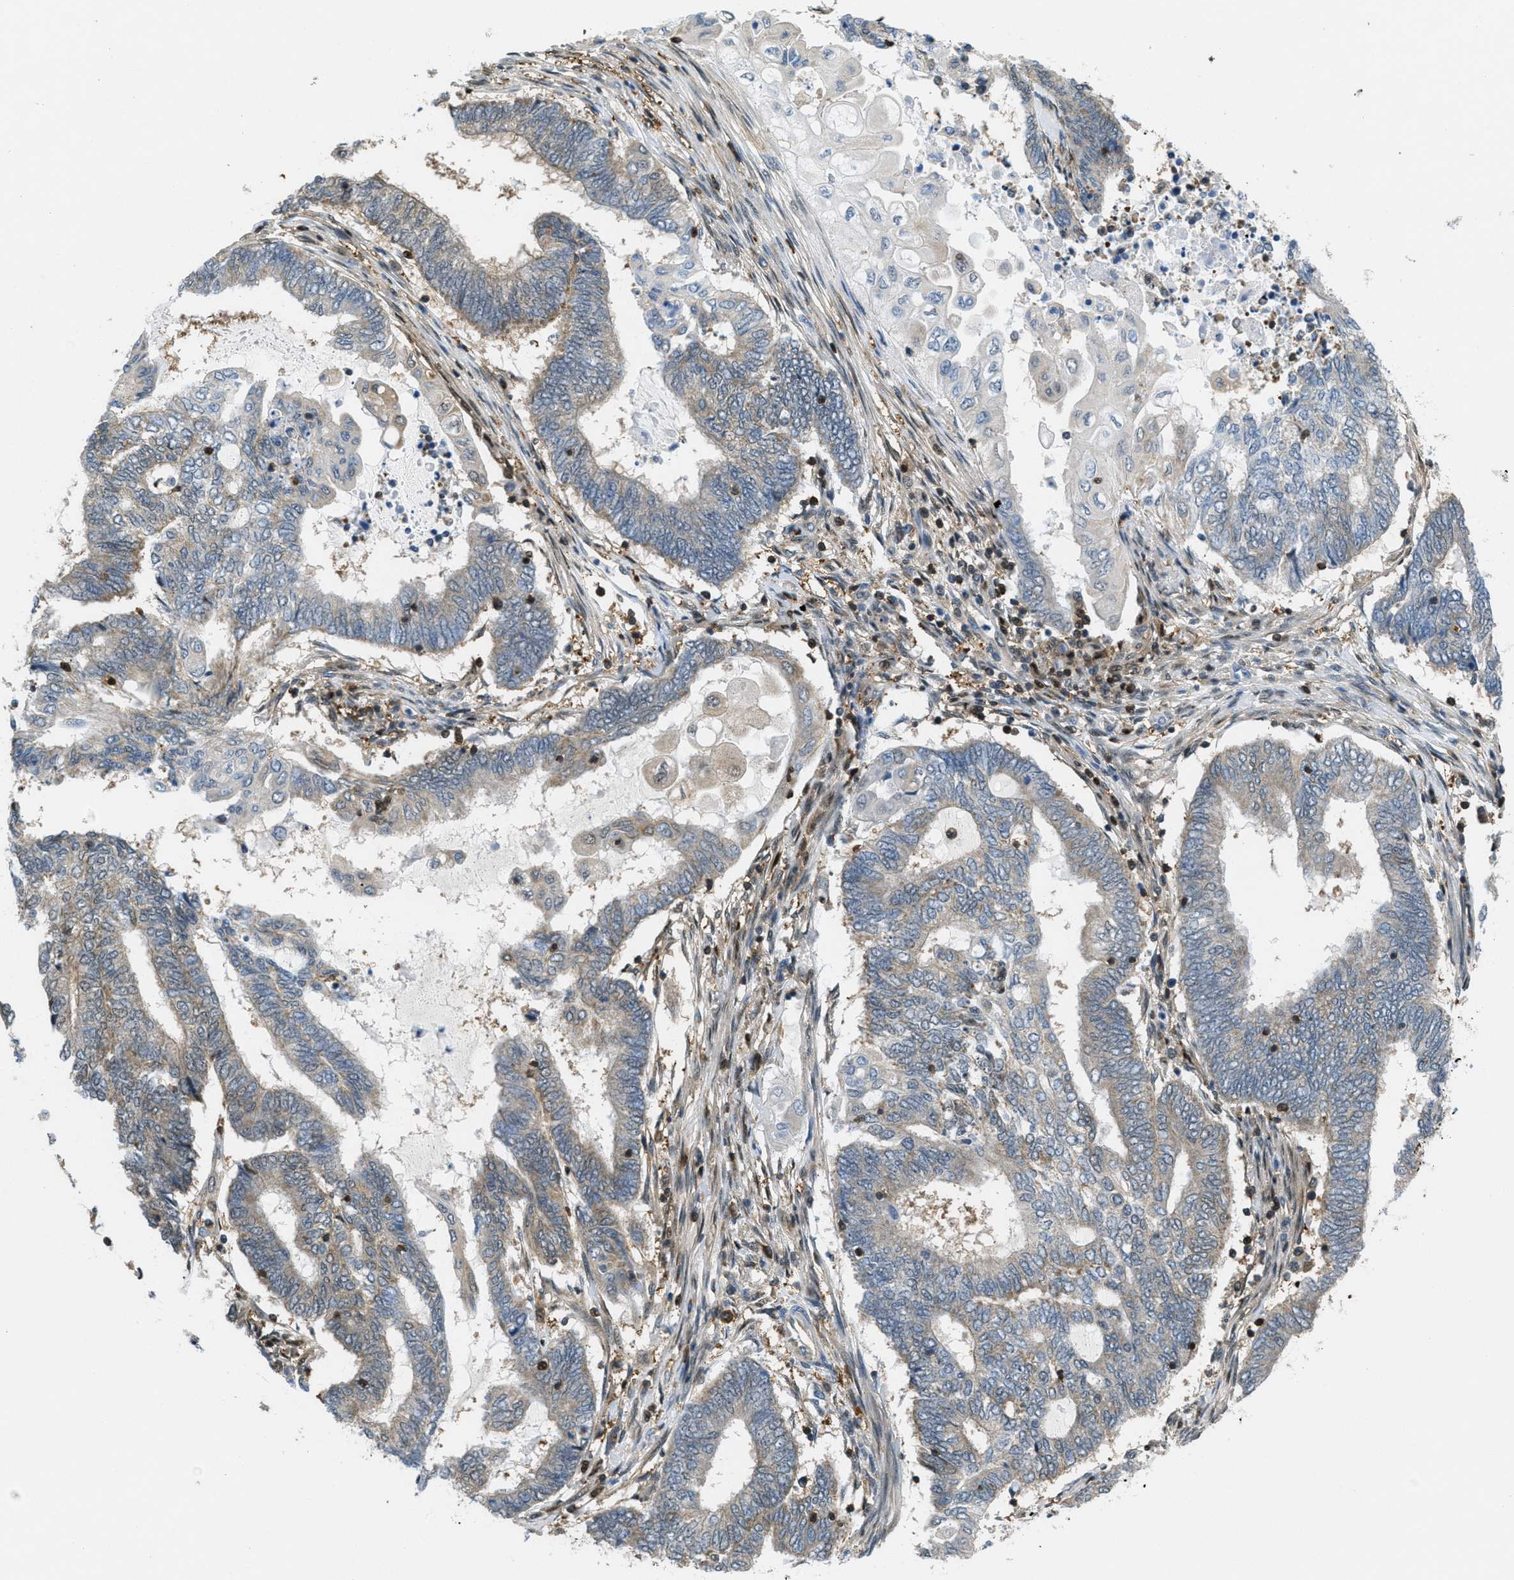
{"staining": {"intensity": "weak", "quantity": ">75%", "location": "cytoplasmic/membranous"}, "tissue": "endometrial cancer", "cell_type": "Tumor cells", "image_type": "cancer", "snomed": [{"axis": "morphology", "description": "Adenocarcinoma, NOS"}, {"axis": "topography", "description": "Uterus"}, {"axis": "topography", "description": "Endometrium"}], "caption": "This is an image of IHC staining of endometrial cancer (adenocarcinoma), which shows weak staining in the cytoplasmic/membranous of tumor cells.", "gene": "PIP5K1C", "patient": {"sex": "female", "age": 70}}